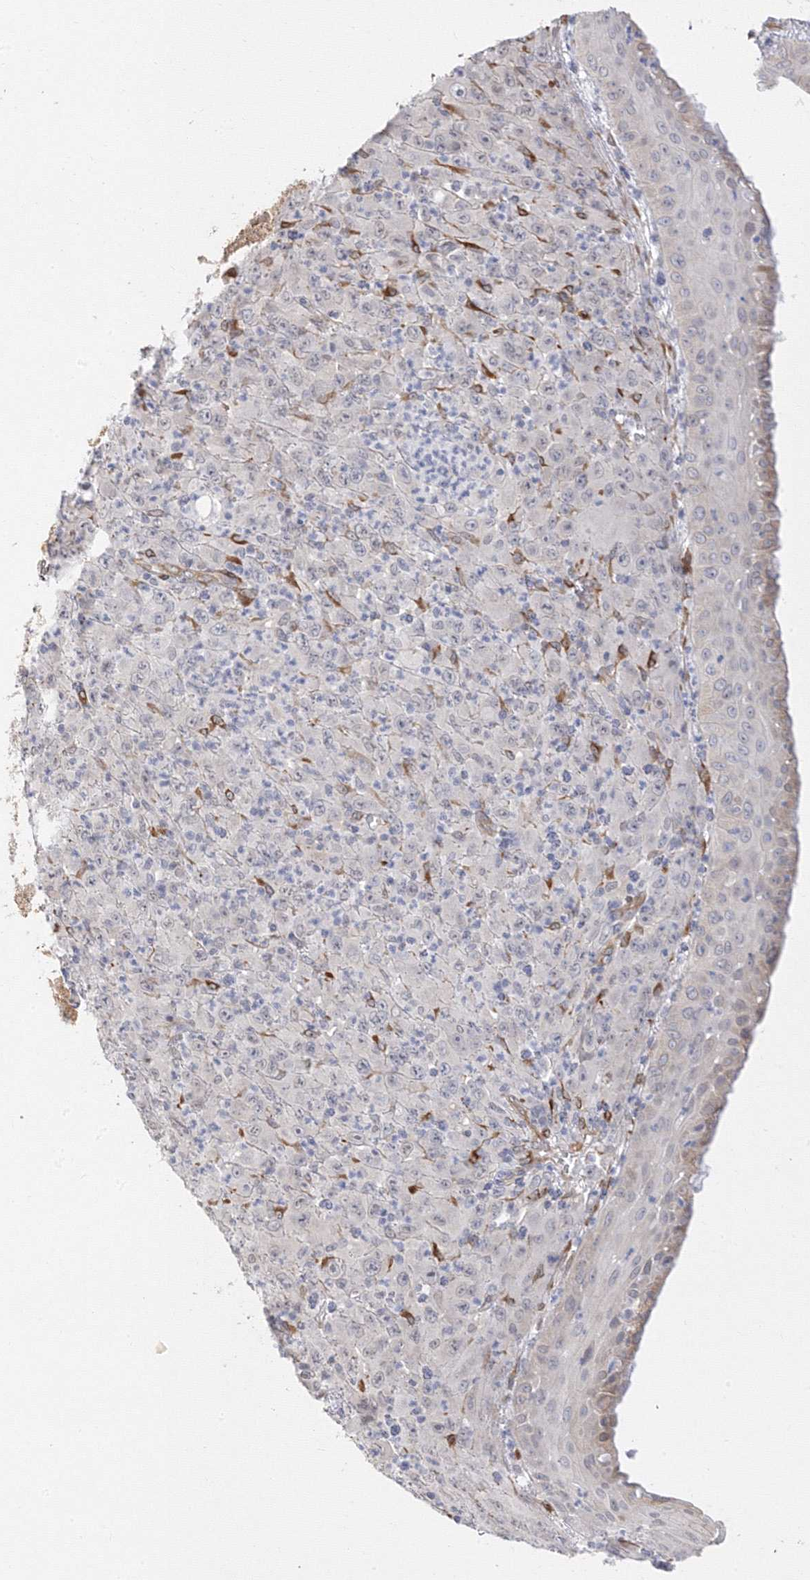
{"staining": {"intensity": "negative", "quantity": "none", "location": "none"}, "tissue": "melanoma", "cell_type": "Tumor cells", "image_type": "cancer", "snomed": [{"axis": "morphology", "description": "Malignant melanoma, Metastatic site"}, {"axis": "topography", "description": "Skin"}], "caption": "This is an immunohistochemistry (IHC) photomicrograph of malignant melanoma (metastatic site). There is no staining in tumor cells.", "gene": "C2CD2", "patient": {"sex": "female", "age": 56}}